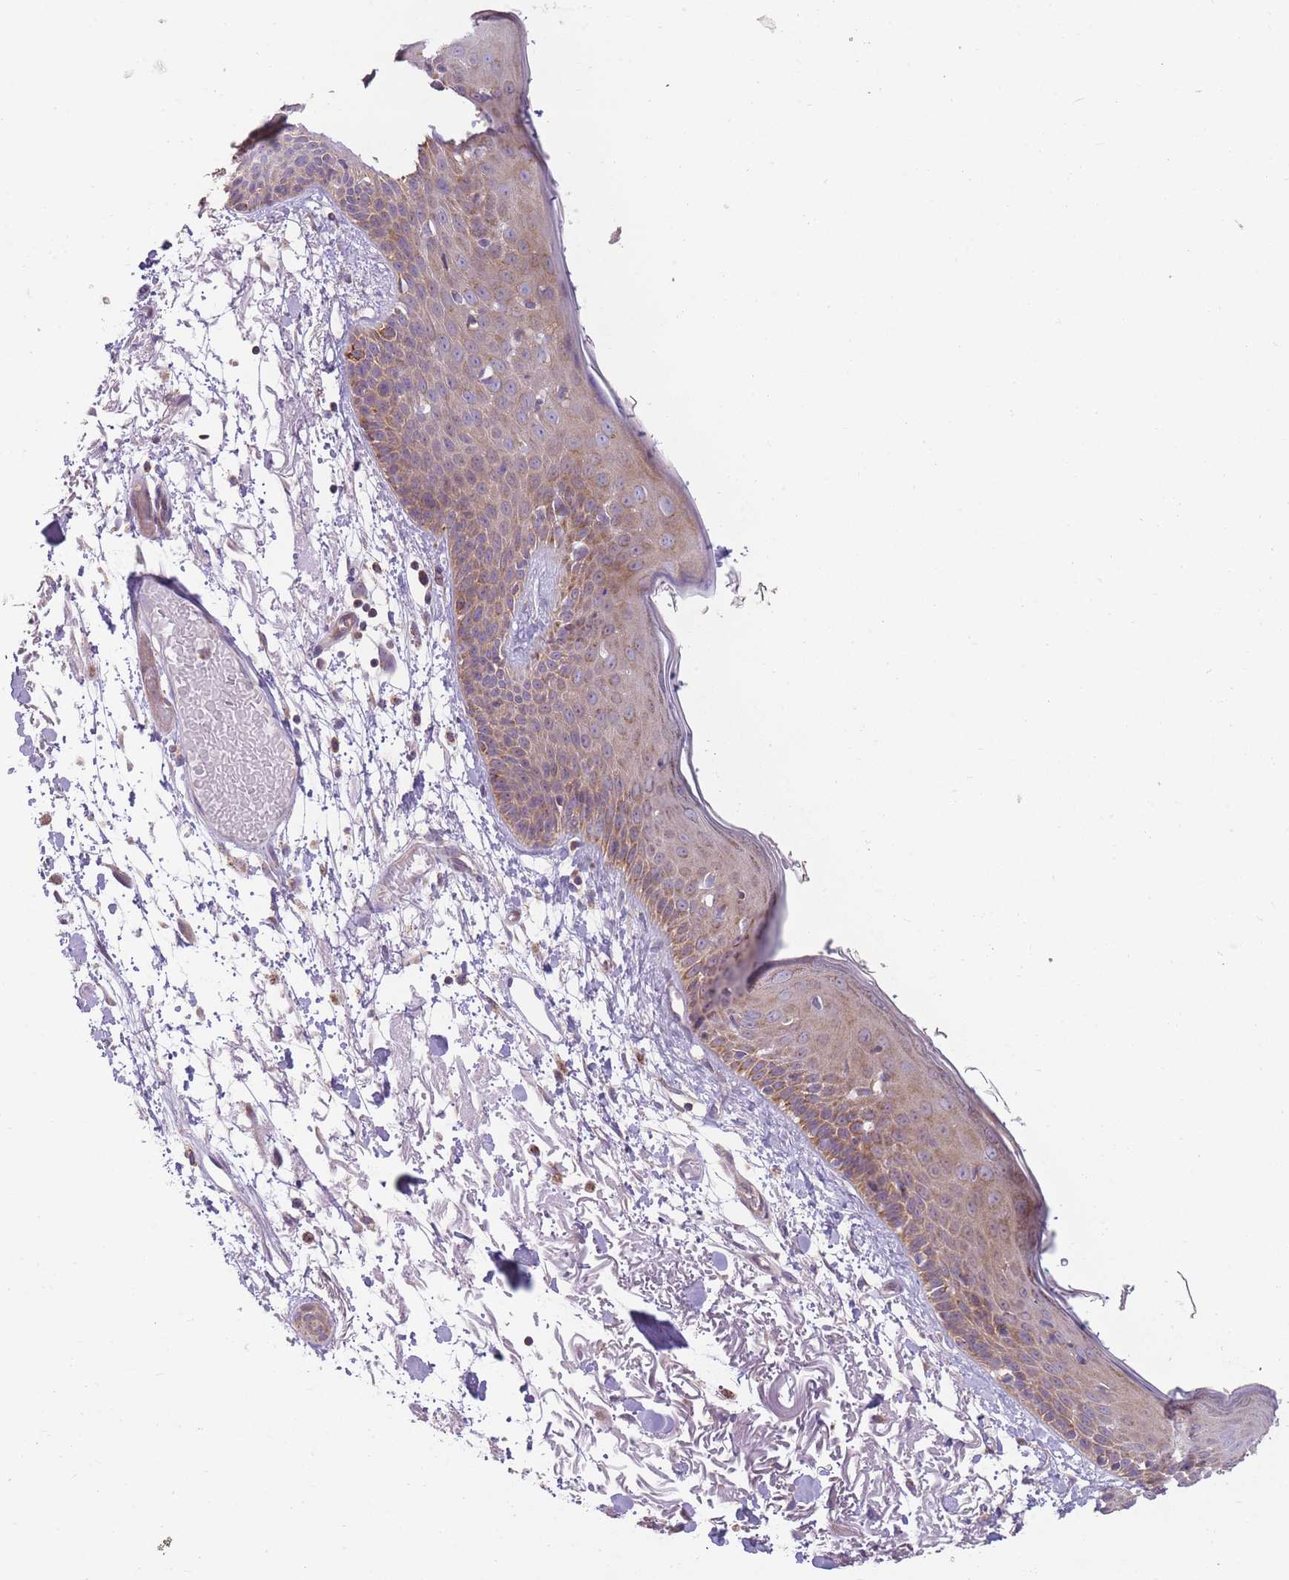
{"staining": {"intensity": "weak", "quantity": "25%-75%", "location": "cytoplasmic/membranous"}, "tissue": "skin", "cell_type": "Fibroblasts", "image_type": "normal", "snomed": [{"axis": "morphology", "description": "Normal tissue, NOS"}, {"axis": "topography", "description": "Skin"}], "caption": "A brown stain shows weak cytoplasmic/membranous staining of a protein in fibroblasts of normal human skin. The protein is stained brown, and the nuclei are stained in blue (DAB (3,3'-diaminobenzidine) IHC with brightfield microscopy, high magnification).", "gene": "ENSG00000255639", "patient": {"sex": "male", "age": 79}}